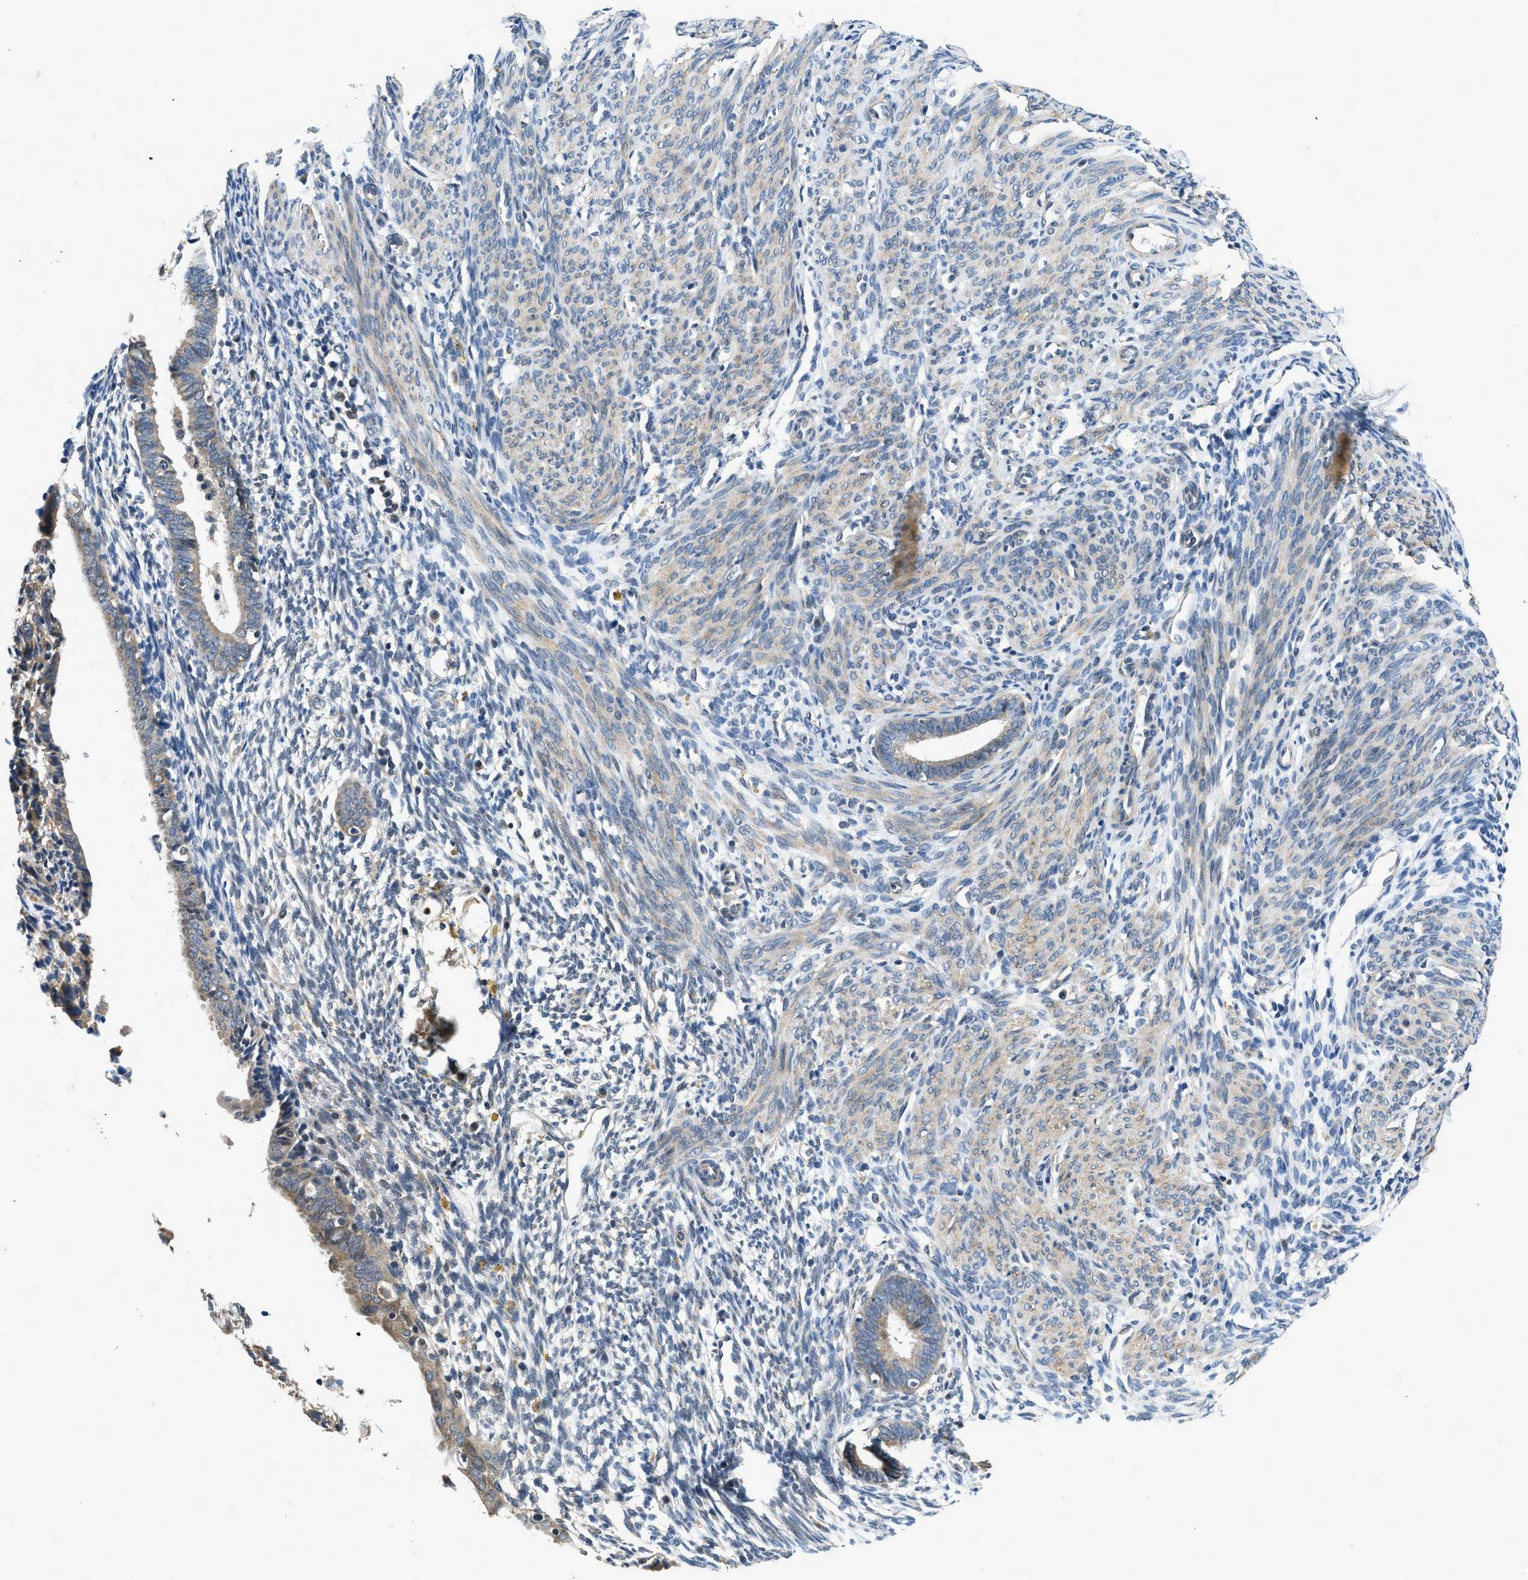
{"staining": {"intensity": "negative", "quantity": "none", "location": "none"}, "tissue": "endometrium", "cell_type": "Cells in endometrial stroma", "image_type": "normal", "snomed": [{"axis": "morphology", "description": "Normal tissue, NOS"}, {"axis": "morphology", "description": "Adenocarcinoma, NOS"}, {"axis": "topography", "description": "Endometrium"}, {"axis": "topography", "description": "Ovary"}], "caption": "A high-resolution micrograph shows immunohistochemistry (IHC) staining of normal endometrium, which reveals no significant positivity in cells in endometrial stroma. Nuclei are stained in blue.", "gene": "SSH2", "patient": {"sex": "female", "age": 68}}